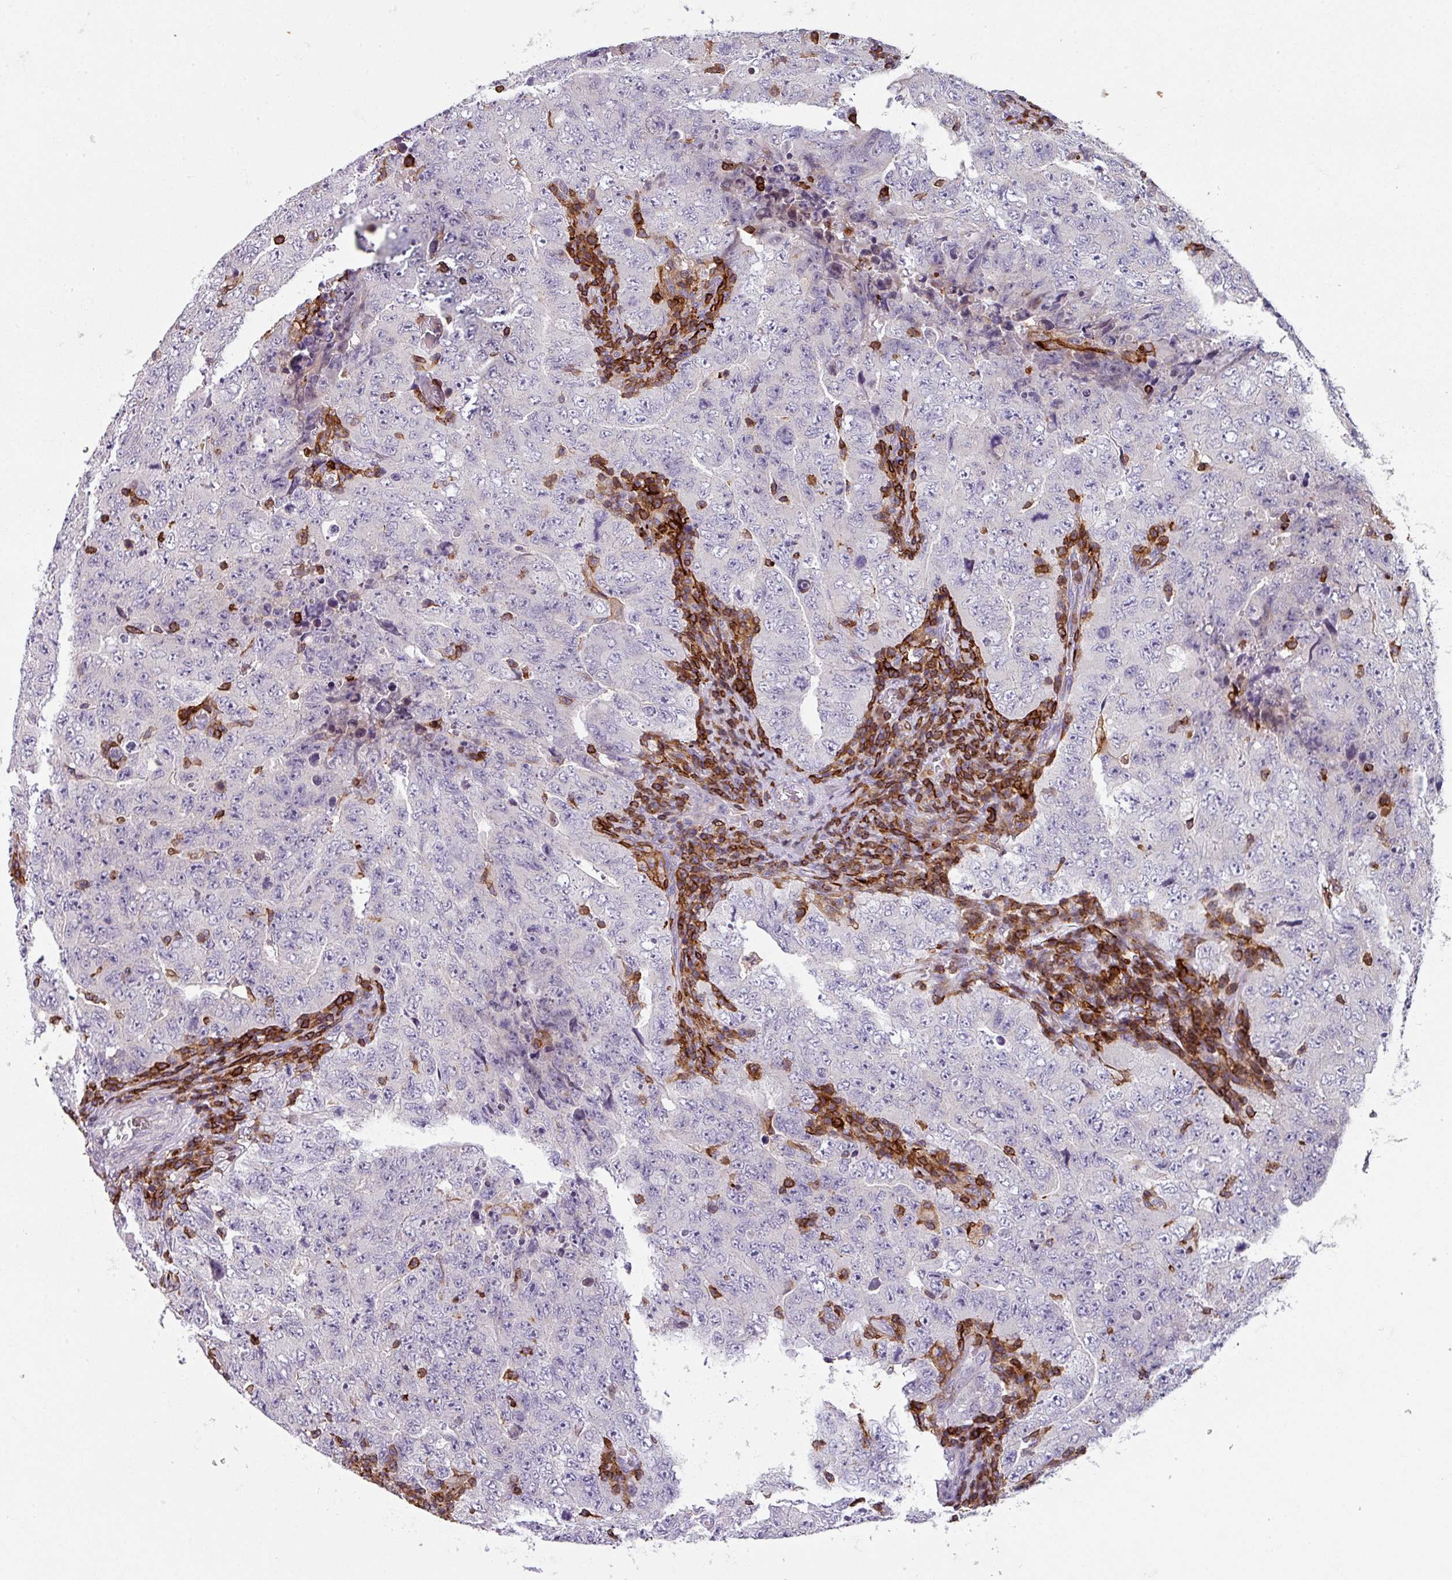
{"staining": {"intensity": "negative", "quantity": "none", "location": "none"}, "tissue": "testis cancer", "cell_type": "Tumor cells", "image_type": "cancer", "snomed": [{"axis": "morphology", "description": "Carcinoma, Embryonal, NOS"}, {"axis": "topography", "description": "Testis"}], "caption": "This is a micrograph of IHC staining of embryonal carcinoma (testis), which shows no staining in tumor cells. (Stains: DAB immunohistochemistry with hematoxylin counter stain, Microscopy: brightfield microscopy at high magnification).", "gene": "NEDD9", "patient": {"sex": "male", "age": 26}}